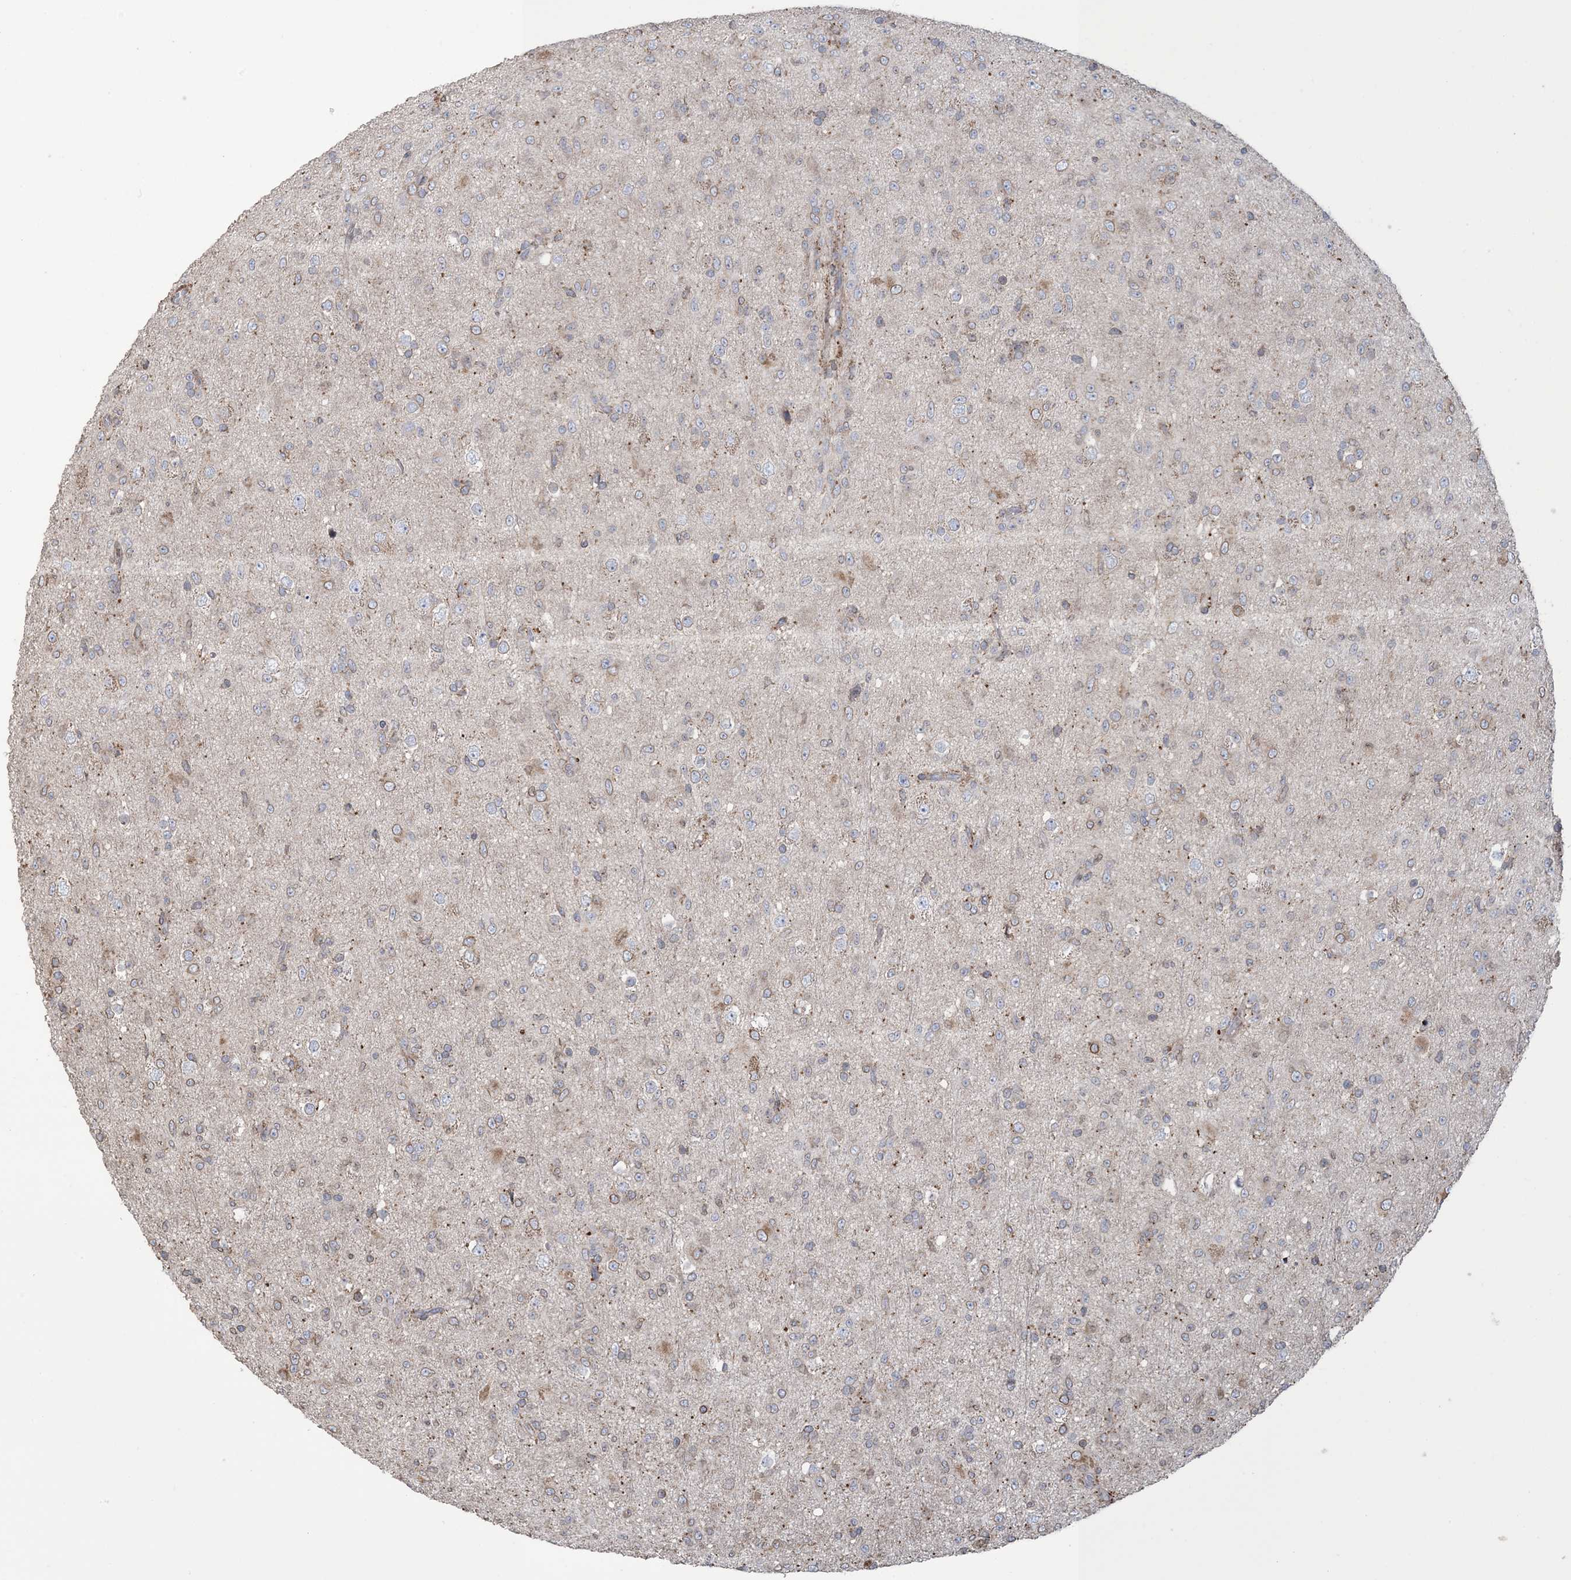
{"staining": {"intensity": "negative", "quantity": "none", "location": "none"}, "tissue": "glioma", "cell_type": "Tumor cells", "image_type": "cancer", "snomed": [{"axis": "morphology", "description": "Glioma, malignant, Low grade"}, {"axis": "topography", "description": "Brain"}], "caption": "This is a photomicrograph of IHC staining of glioma, which shows no expression in tumor cells.", "gene": "SHANK1", "patient": {"sex": "male", "age": 65}}